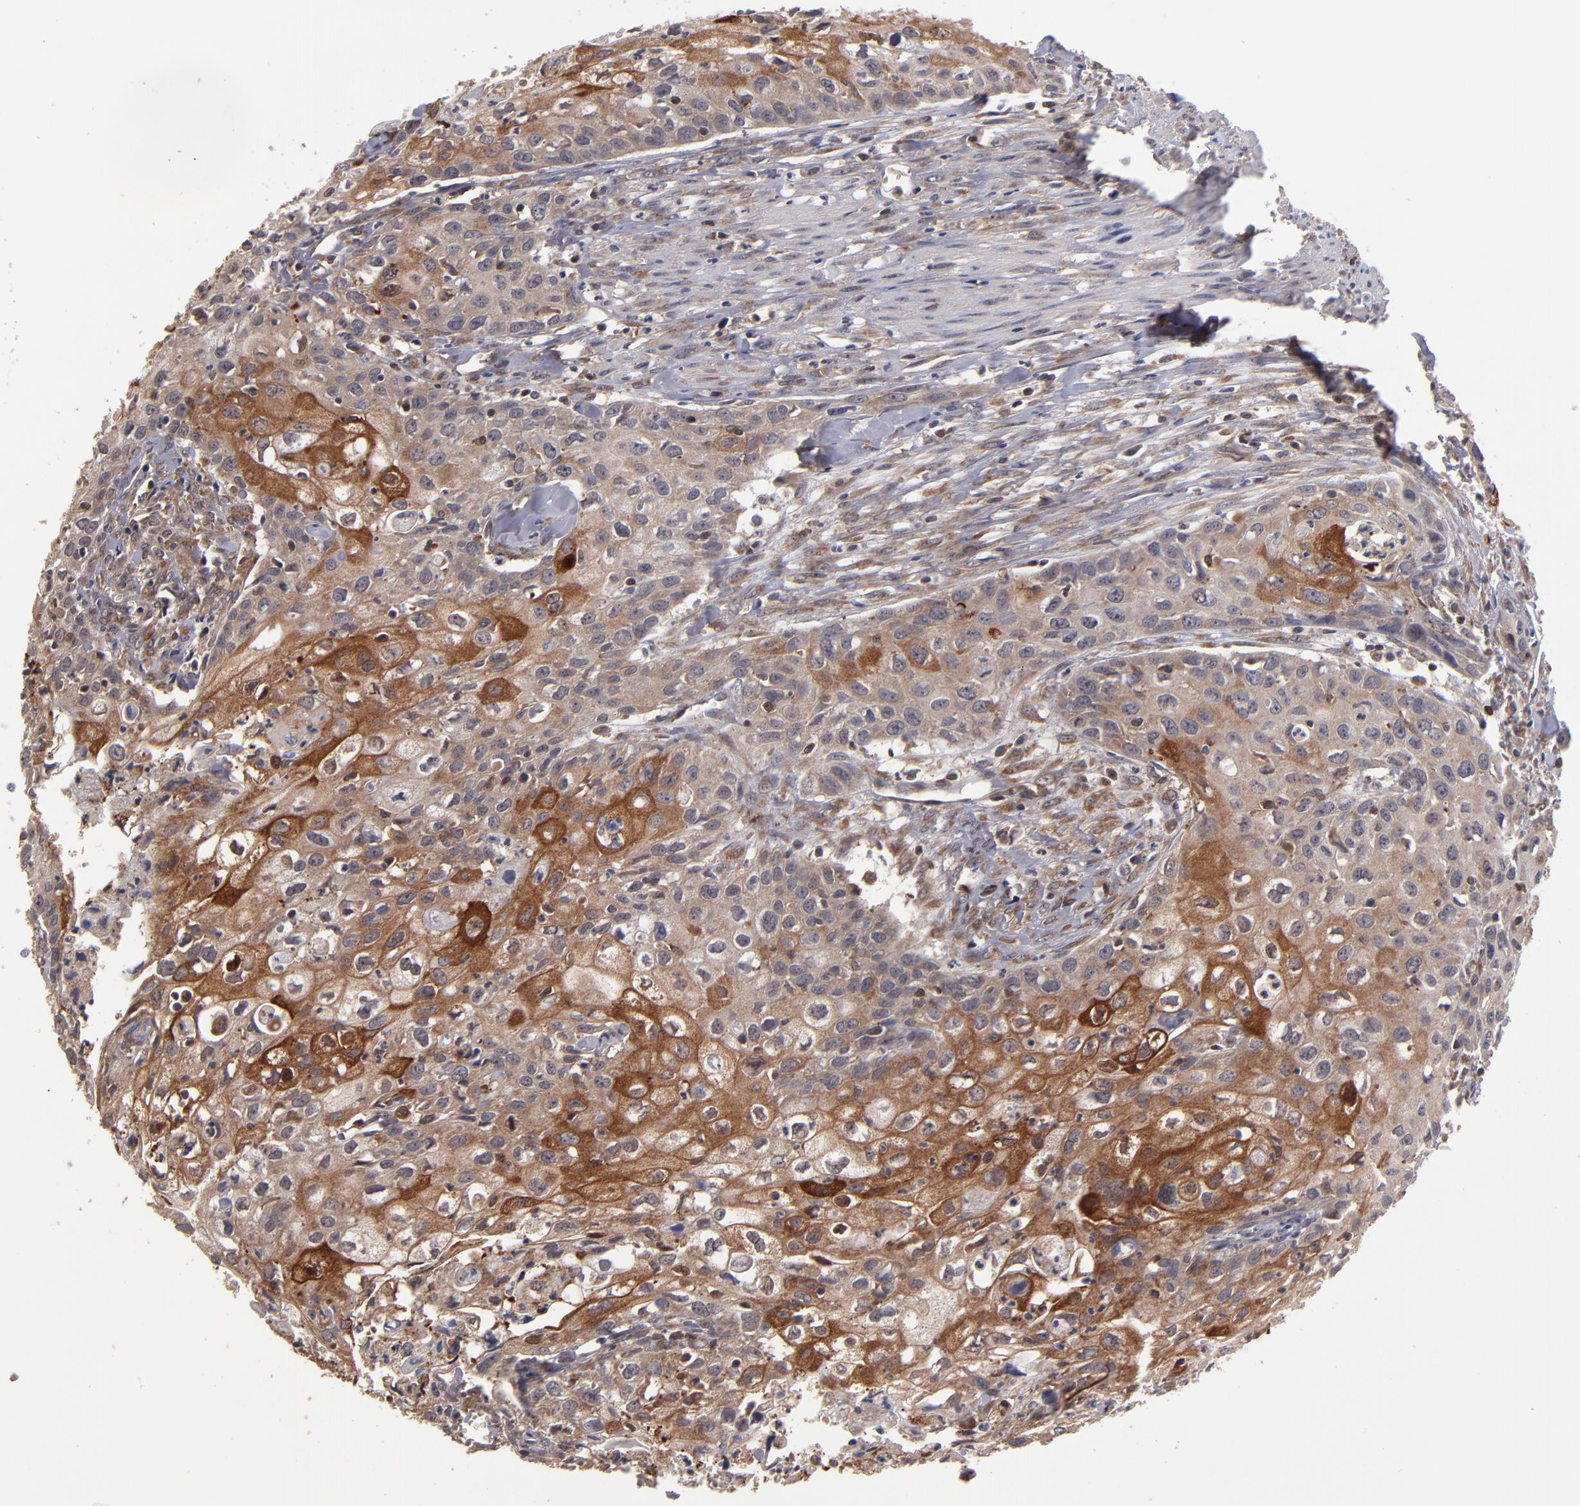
{"staining": {"intensity": "strong", "quantity": ">75%", "location": "cytoplasmic/membranous"}, "tissue": "urothelial cancer", "cell_type": "Tumor cells", "image_type": "cancer", "snomed": [{"axis": "morphology", "description": "Urothelial carcinoma, High grade"}, {"axis": "topography", "description": "Urinary bladder"}], "caption": "The photomicrograph demonstrates staining of urothelial cancer, revealing strong cytoplasmic/membranous protein staining (brown color) within tumor cells.", "gene": "NF2", "patient": {"sex": "male", "age": 54}}